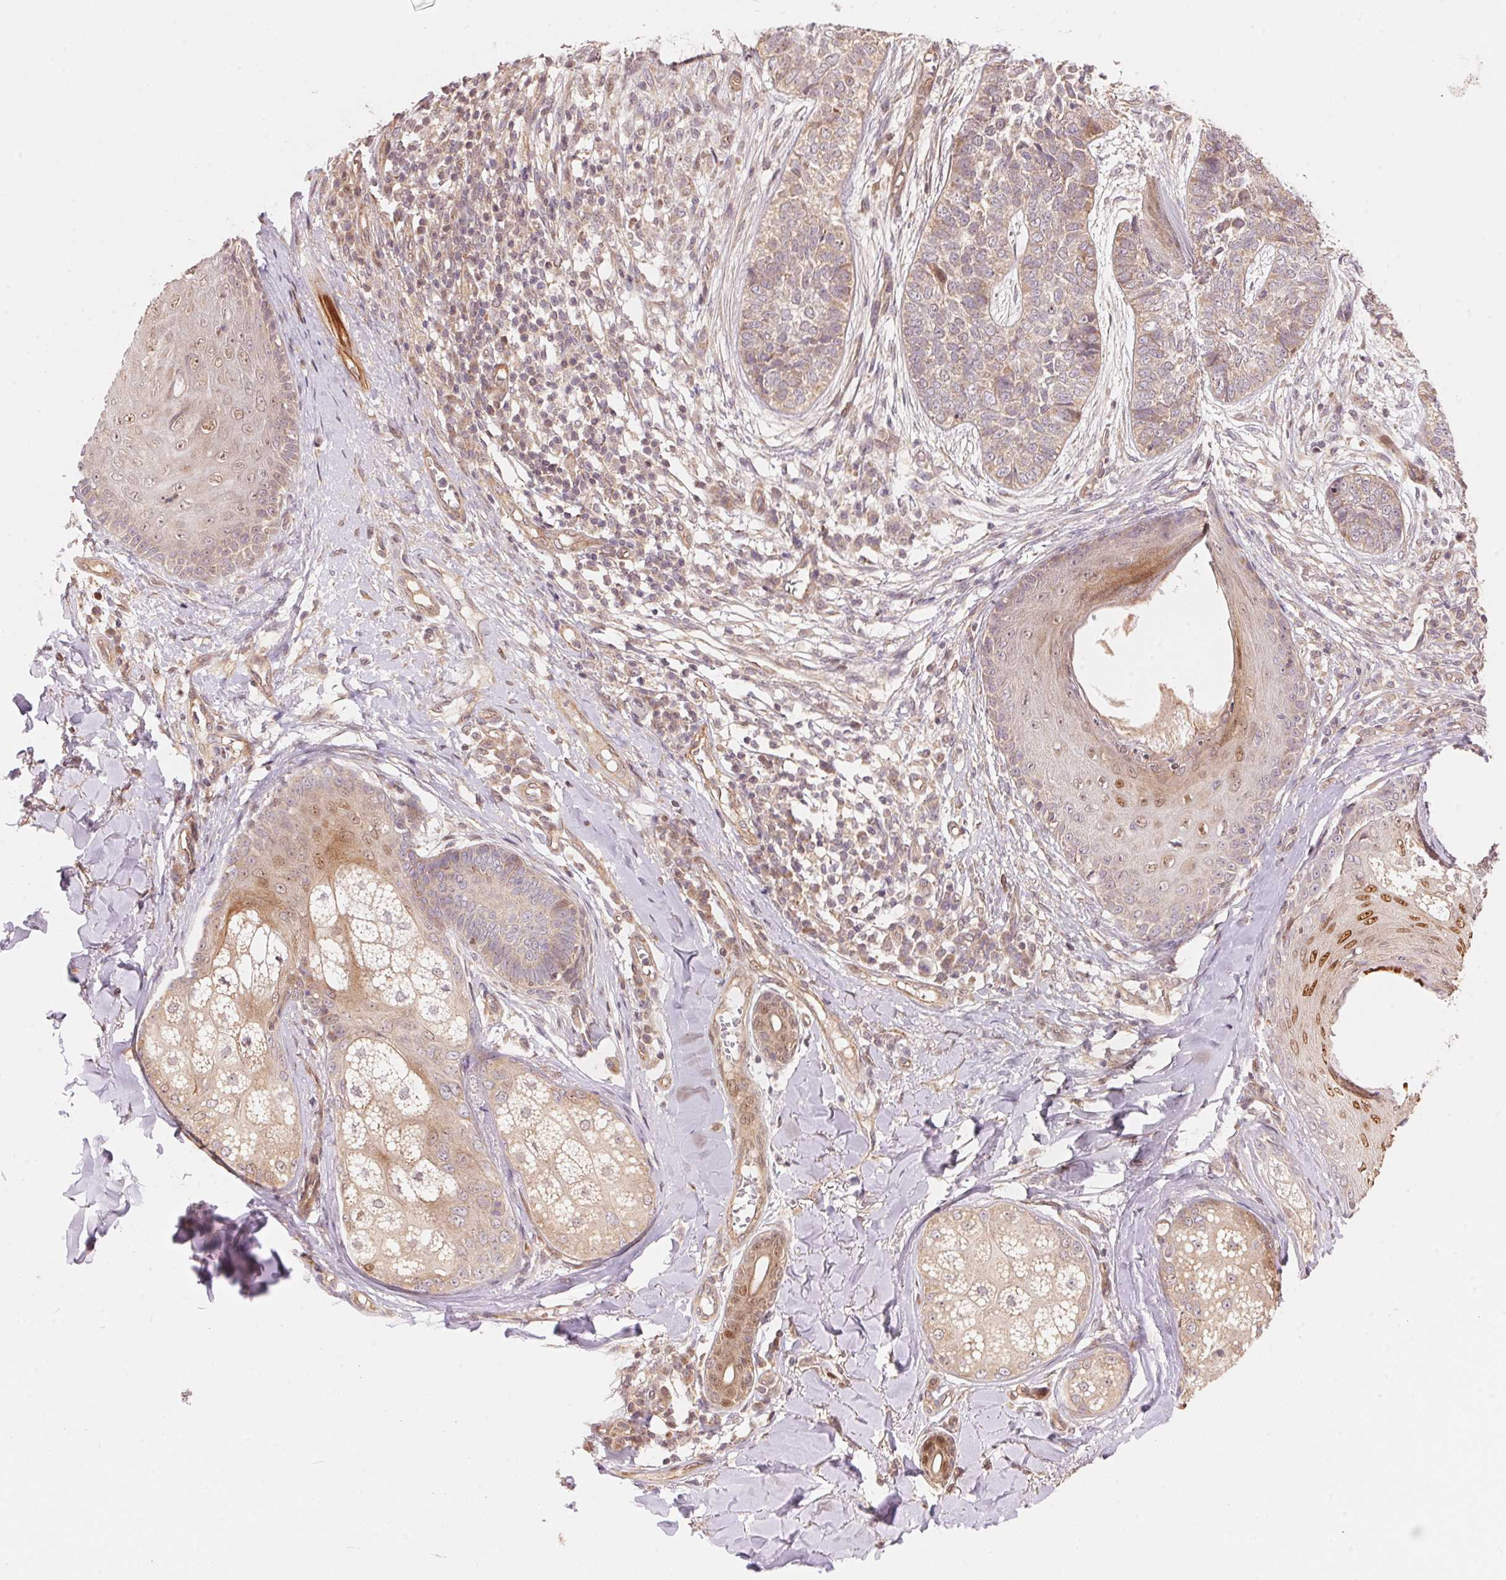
{"staining": {"intensity": "negative", "quantity": "none", "location": "none"}, "tissue": "skin cancer", "cell_type": "Tumor cells", "image_type": "cancer", "snomed": [{"axis": "morphology", "description": "Basal cell carcinoma"}, {"axis": "topography", "description": "Skin"}], "caption": "This is an immunohistochemistry image of skin cancer (basal cell carcinoma). There is no staining in tumor cells.", "gene": "TNIP2", "patient": {"sex": "female", "age": 69}}